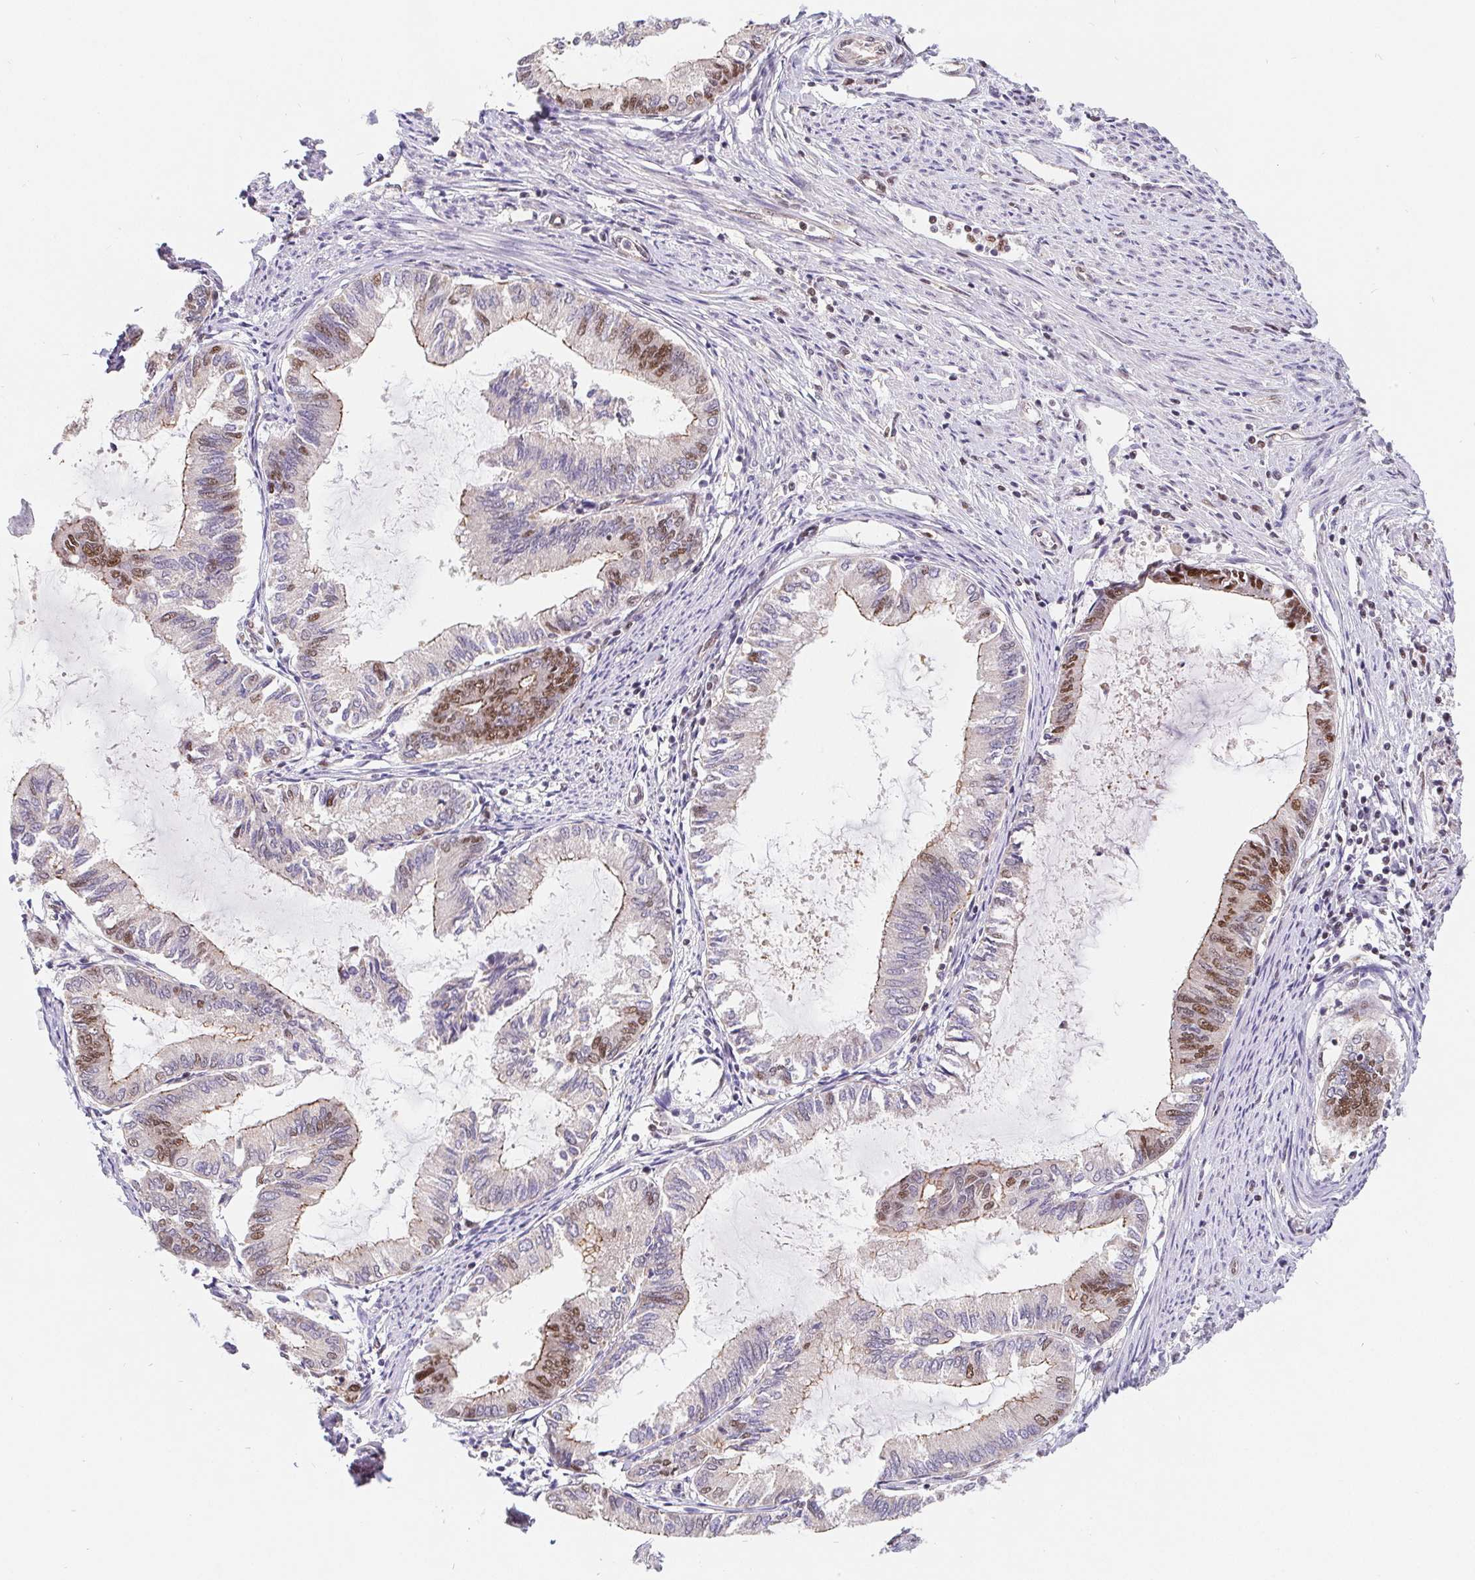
{"staining": {"intensity": "moderate", "quantity": "25%-75%", "location": "cytoplasmic/membranous,nuclear"}, "tissue": "endometrial cancer", "cell_type": "Tumor cells", "image_type": "cancer", "snomed": [{"axis": "morphology", "description": "Adenocarcinoma, NOS"}, {"axis": "topography", "description": "Endometrium"}], "caption": "About 25%-75% of tumor cells in endometrial cancer (adenocarcinoma) demonstrate moderate cytoplasmic/membranous and nuclear protein expression as visualized by brown immunohistochemical staining.", "gene": "POU2F1", "patient": {"sex": "female", "age": 86}}